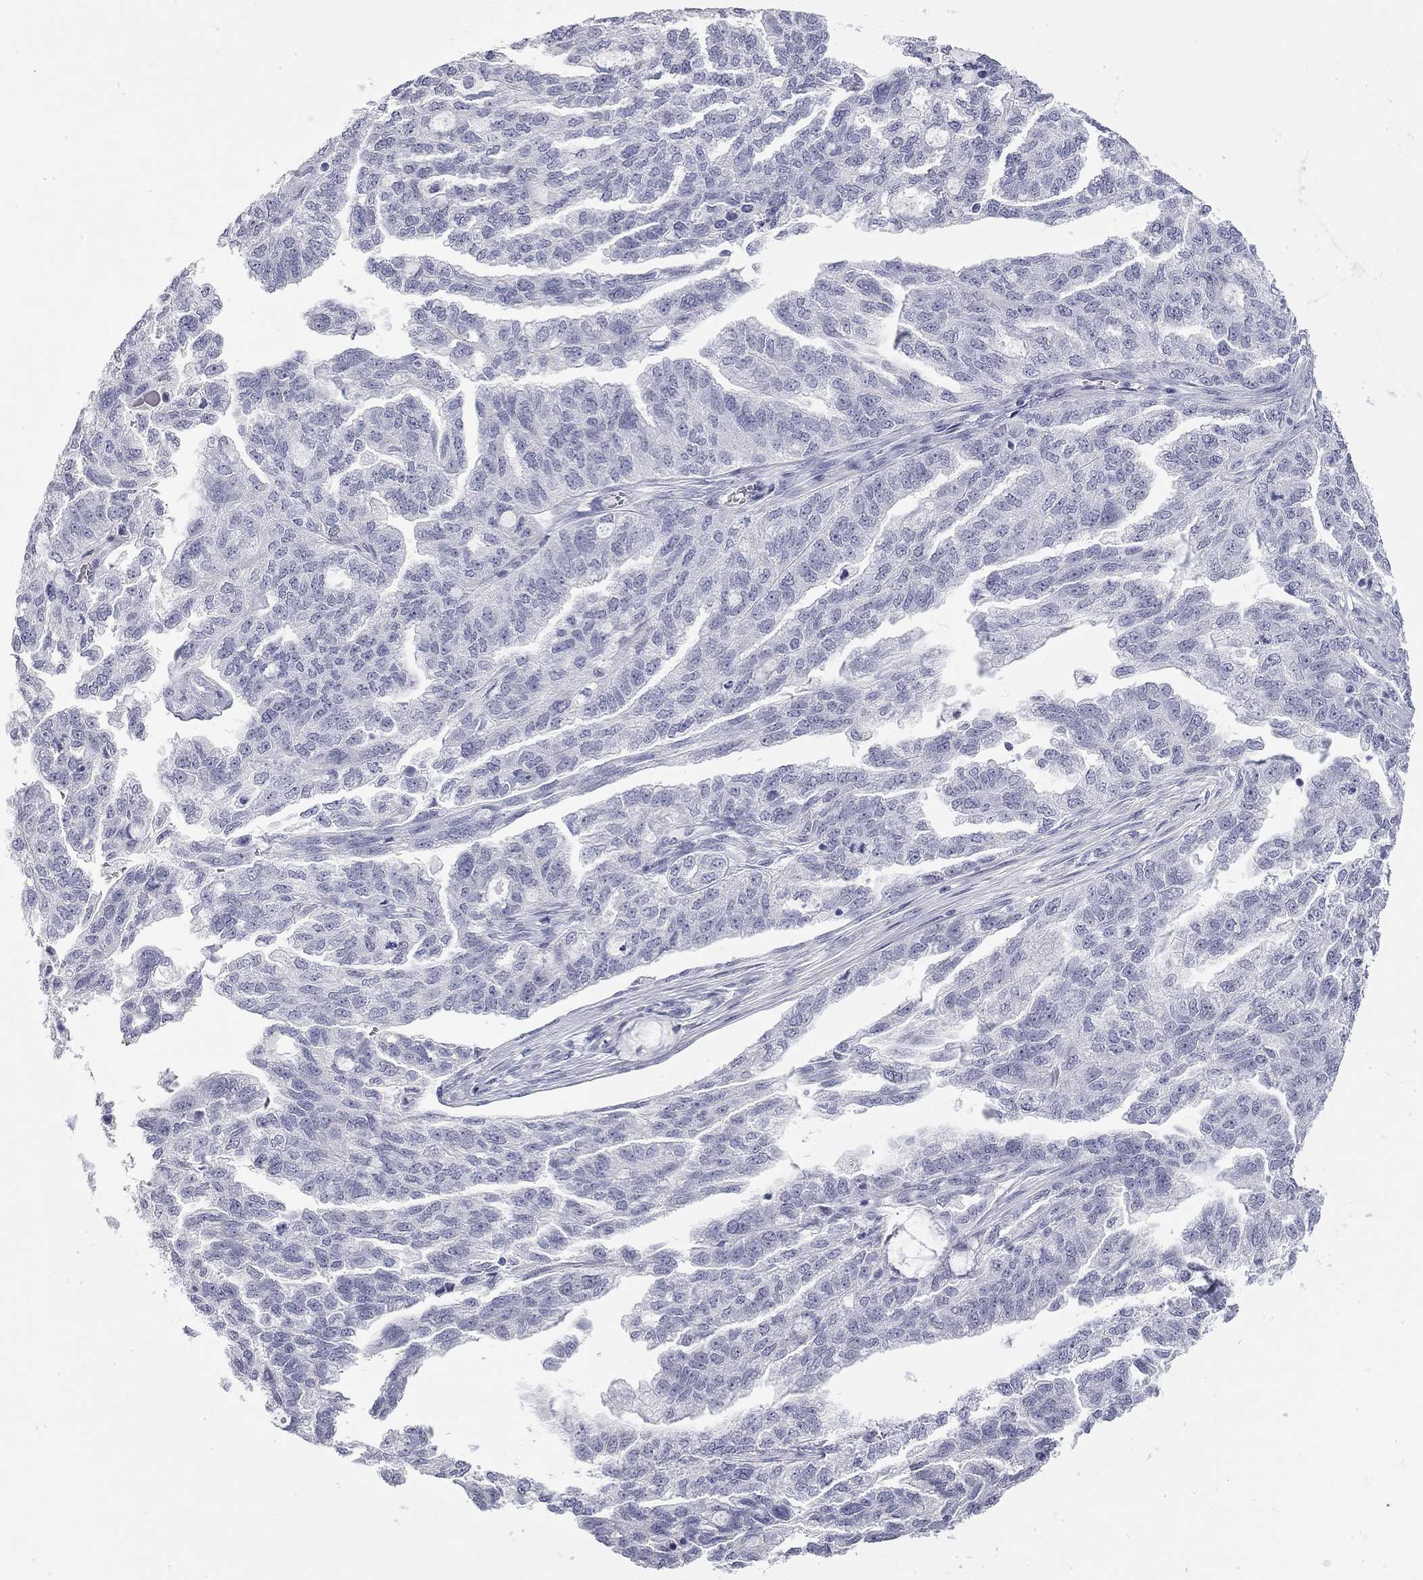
{"staining": {"intensity": "negative", "quantity": "none", "location": "none"}, "tissue": "ovarian cancer", "cell_type": "Tumor cells", "image_type": "cancer", "snomed": [{"axis": "morphology", "description": "Cystadenocarcinoma, serous, NOS"}, {"axis": "topography", "description": "Ovary"}], "caption": "DAB immunohistochemical staining of ovarian serous cystadenocarcinoma shows no significant staining in tumor cells. (Brightfield microscopy of DAB immunohistochemistry at high magnification).", "gene": "AK8", "patient": {"sex": "female", "age": 51}}